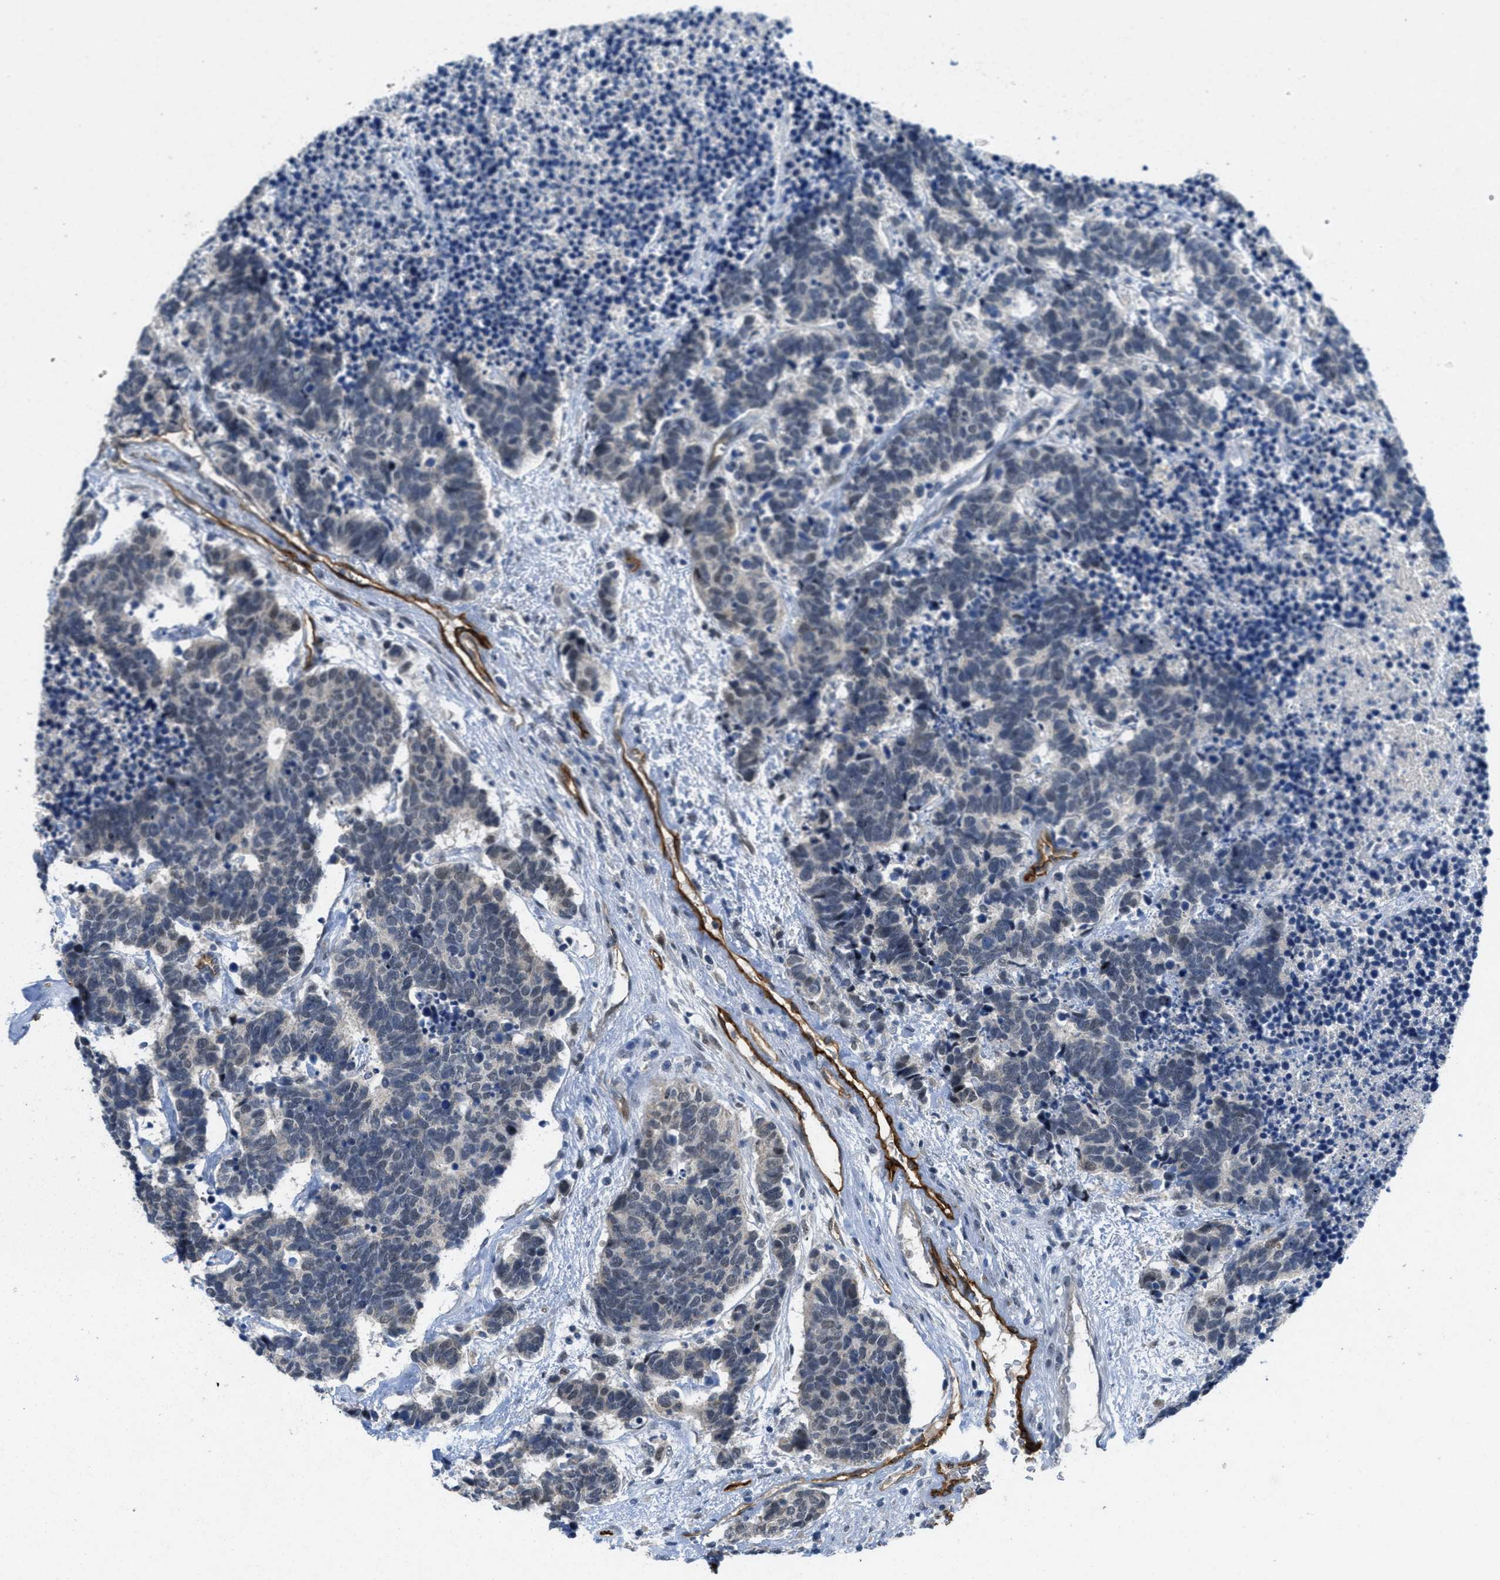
{"staining": {"intensity": "negative", "quantity": "none", "location": "none"}, "tissue": "carcinoid", "cell_type": "Tumor cells", "image_type": "cancer", "snomed": [{"axis": "morphology", "description": "Carcinoma, NOS"}, {"axis": "morphology", "description": "Carcinoid, malignant, NOS"}, {"axis": "topography", "description": "Urinary bladder"}], "caption": "Immunohistochemical staining of carcinoma shows no significant positivity in tumor cells.", "gene": "SLCO2A1", "patient": {"sex": "male", "age": 57}}